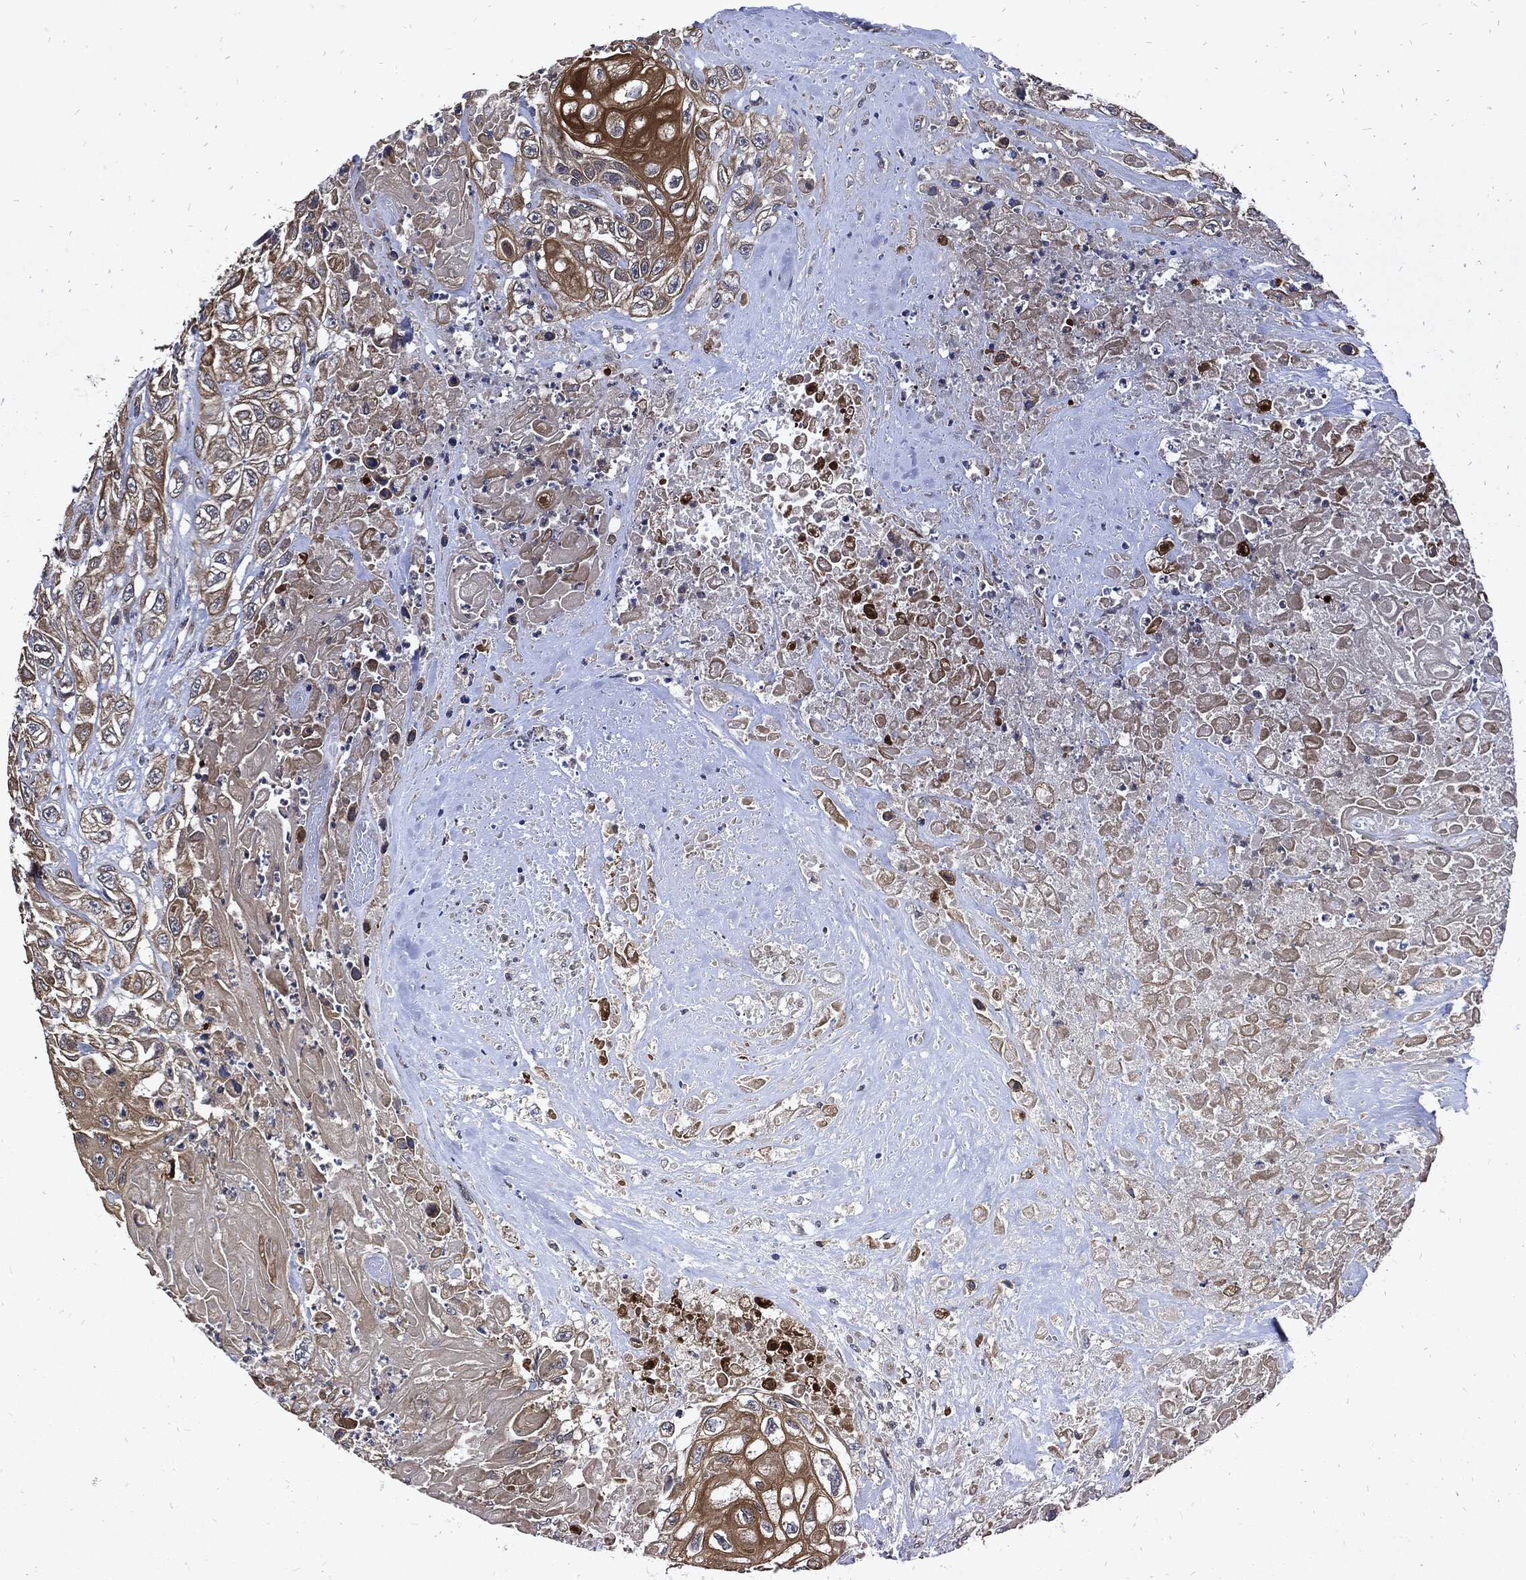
{"staining": {"intensity": "strong", "quantity": "<25%", "location": "cytoplasmic/membranous"}, "tissue": "urothelial cancer", "cell_type": "Tumor cells", "image_type": "cancer", "snomed": [{"axis": "morphology", "description": "Urothelial carcinoma, High grade"}, {"axis": "topography", "description": "Urinary bladder"}], "caption": "Urothelial cancer tissue exhibits strong cytoplasmic/membranous positivity in approximately <25% of tumor cells", "gene": "DCTN1", "patient": {"sex": "female", "age": 56}}